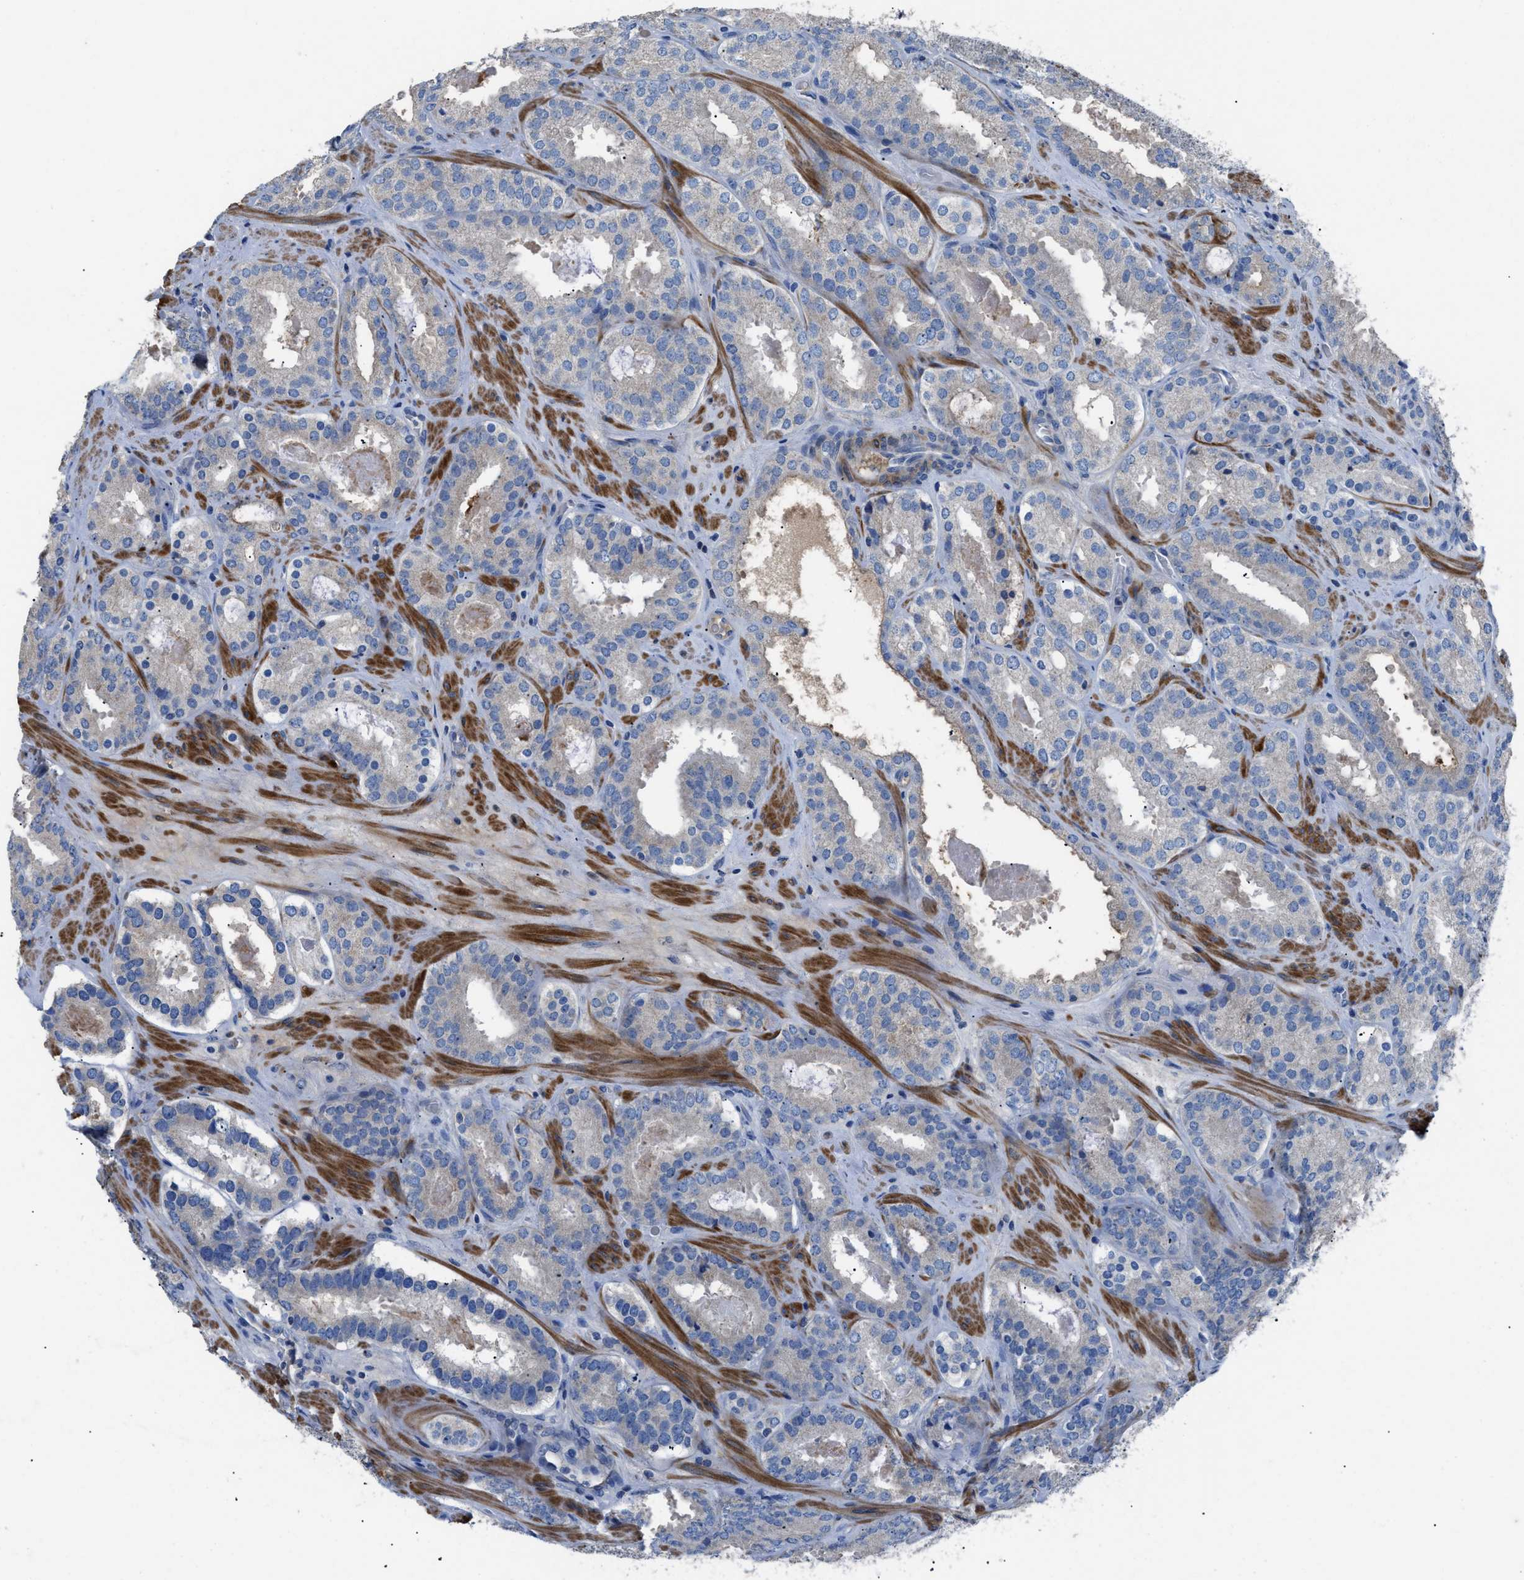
{"staining": {"intensity": "negative", "quantity": "none", "location": "none"}, "tissue": "prostate cancer", "cell_type": "Tumor cells", "image_type": "cancer", "snomed": [{"axis": "morphology", "description": "Adenocarcinoma, Low grade"}, {"axis": "topography", "description": "Prostate"}], "caption": "This is an immunohistochemistry (IHC) image of prostate cancer. There is no positivity in tumor cells.", "gene": "SGCZ", "patient": {"sex": "male", "age": 69}}